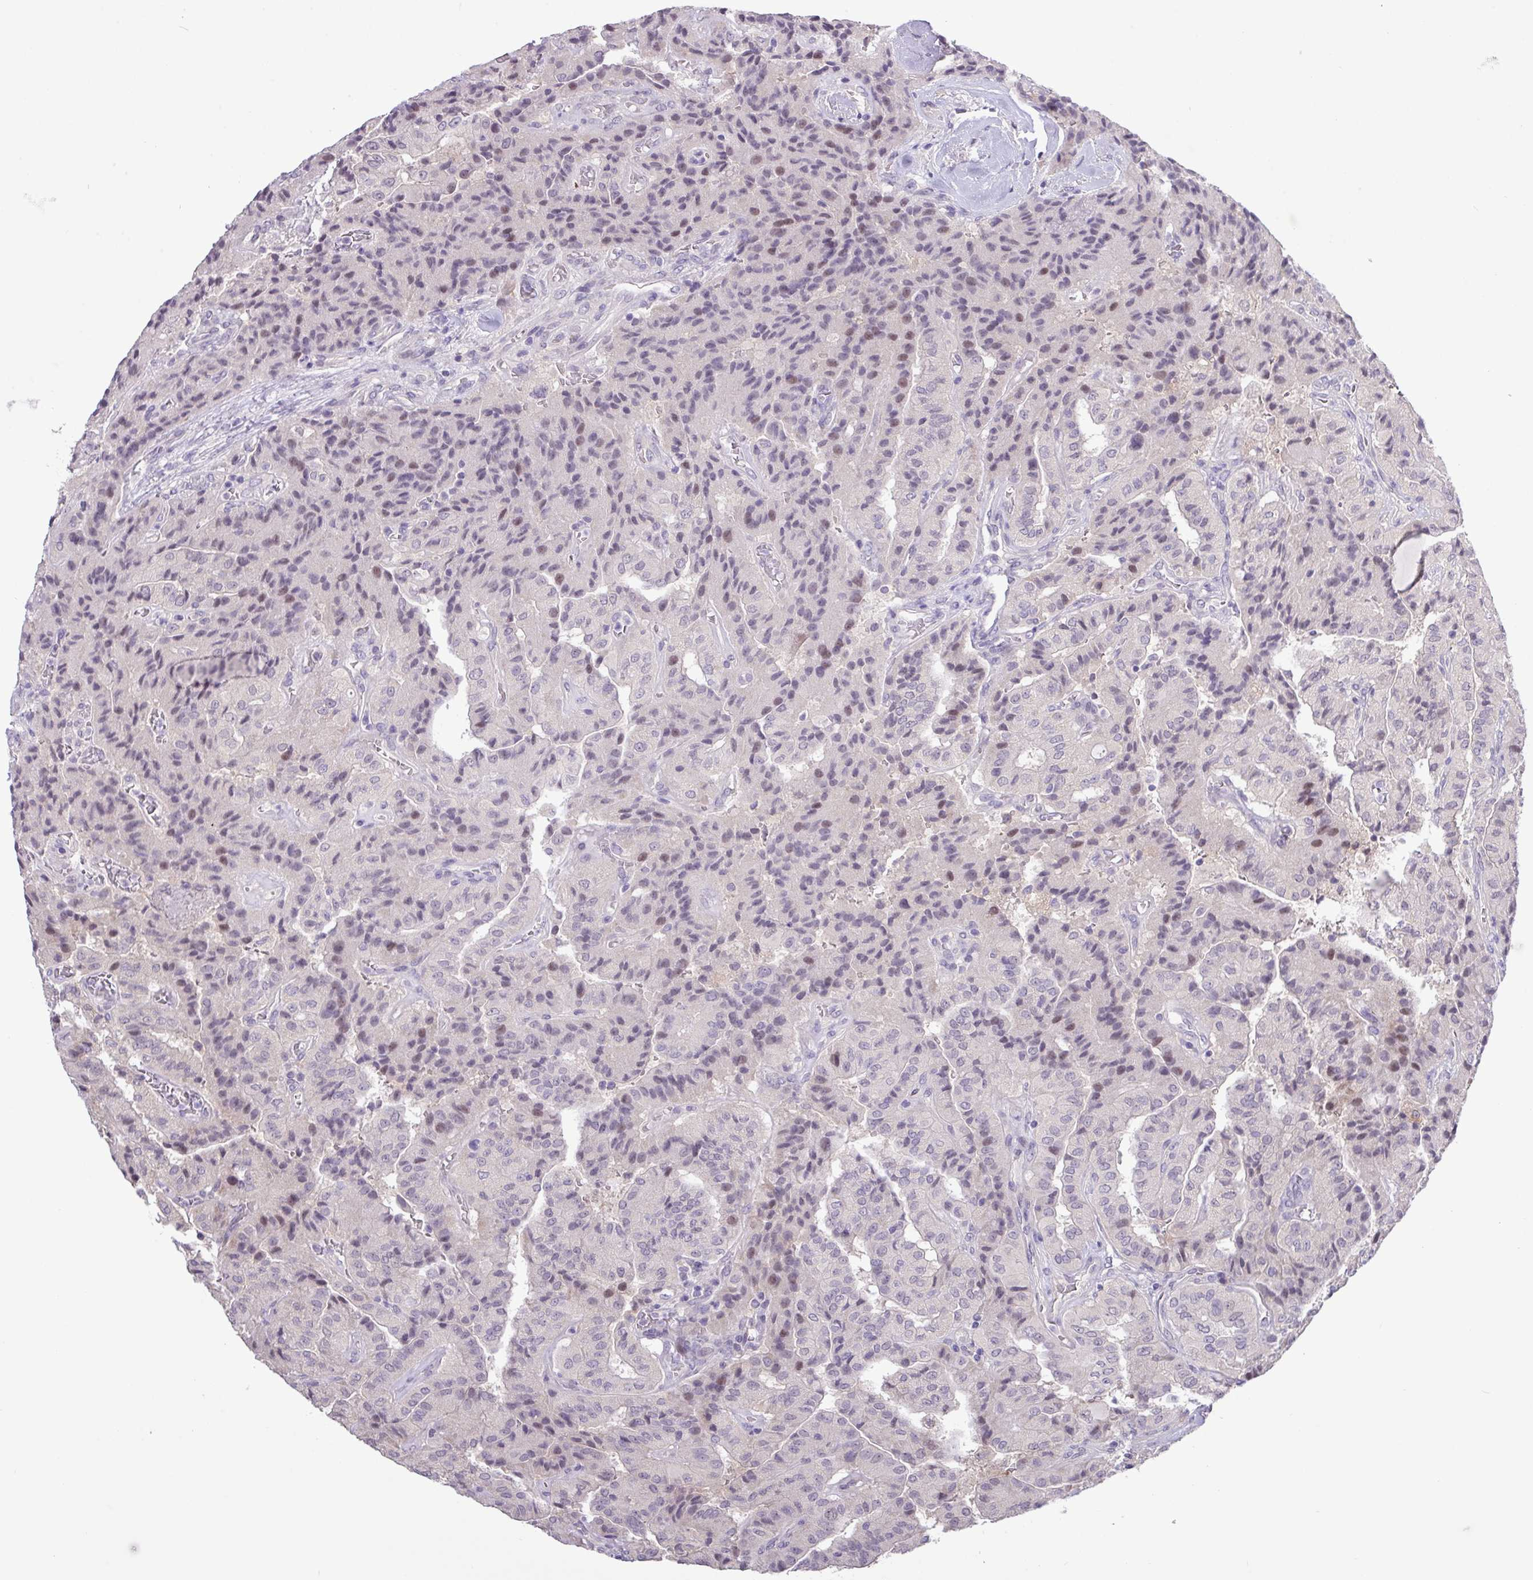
{"staining": {"intensity": "weak", "quantity": "<25%", "location": "nuclear"}, "tissue": "thyroid cancer", "cell_type": "Tumor cells", "image_type": "cancer", "snomed": [{"axis": "morphology", "description": "Normal tissue, NOS"}, {"axis": "morphology", "description": "Papillary adenocarcinoma, NOS"}, {"axis": "topography", "description": "Thyroid gland"}], "caption": "Protein analysis of thyroid cancer (papillary adenocarcinoma) reveals no significant staining in tumor cells.", "gene": "RIPPLY1", "patient": {"sex": "female", "age": 59}}